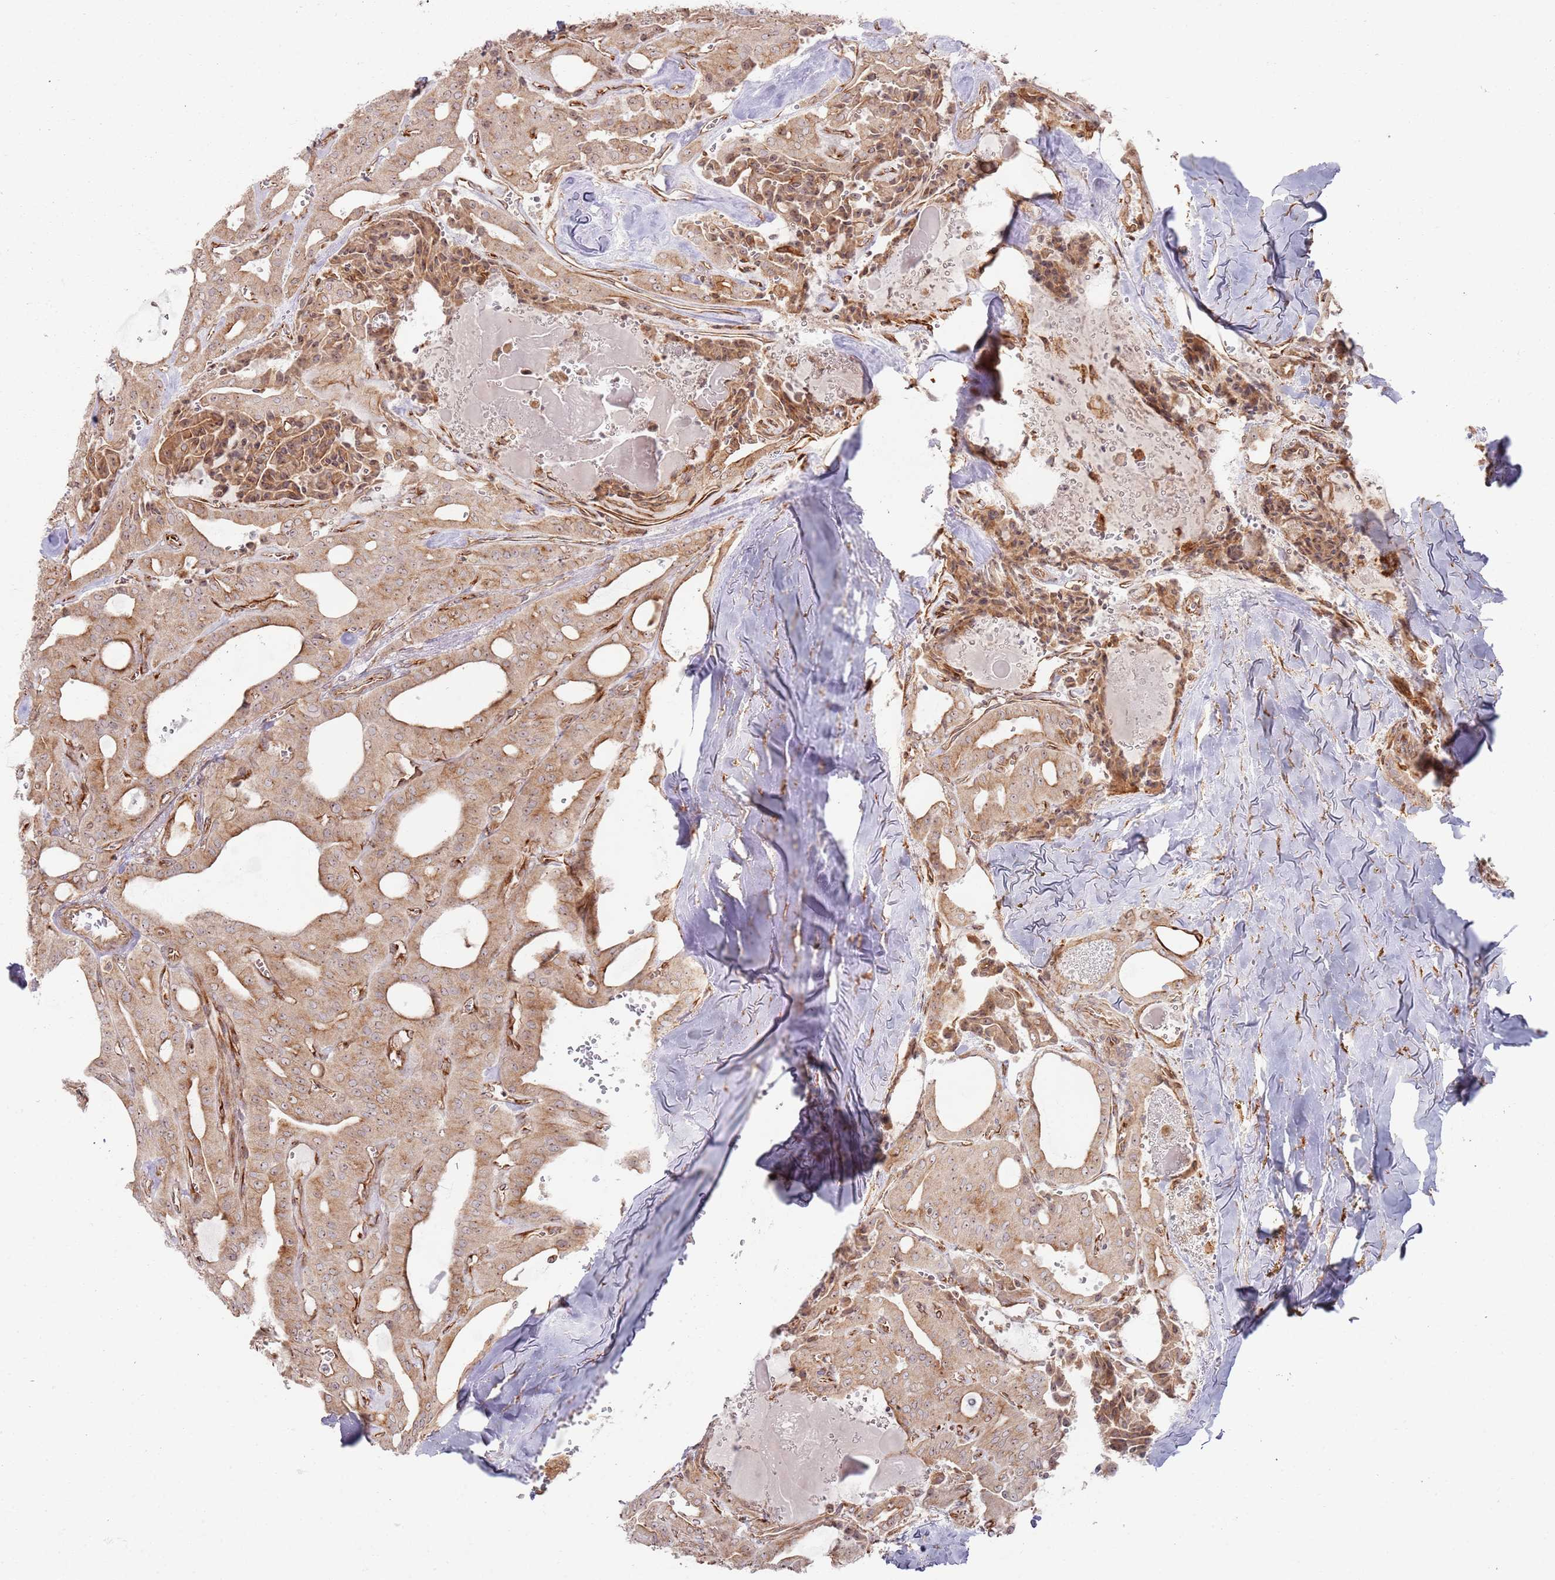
{"staining": {"intensity": "moderate", "quantity": "<25%", "location": "cytoplasmic/membranous"}, "tissue": "thyroid cancer", "cell_type": "Tumor cells", "image_type": "cancer", "snomed": [{"axis": "morphology", "description": "Papillary adenocarcinoma, NOS"}, {"axis": "topography", "description": "Thyroid gland"}], "caption": "DAB immunohistochemical staining of human papillary adenocarcinoma (thyroid) reveals moderate cytoplasmic/membranous protein expression in about <25% of tumor cells. The protein of interest is shown in brown color, while the nuclei are stained blue.", "gene": "PHF21A", "patient": {"sex": "male", "age": 52}}